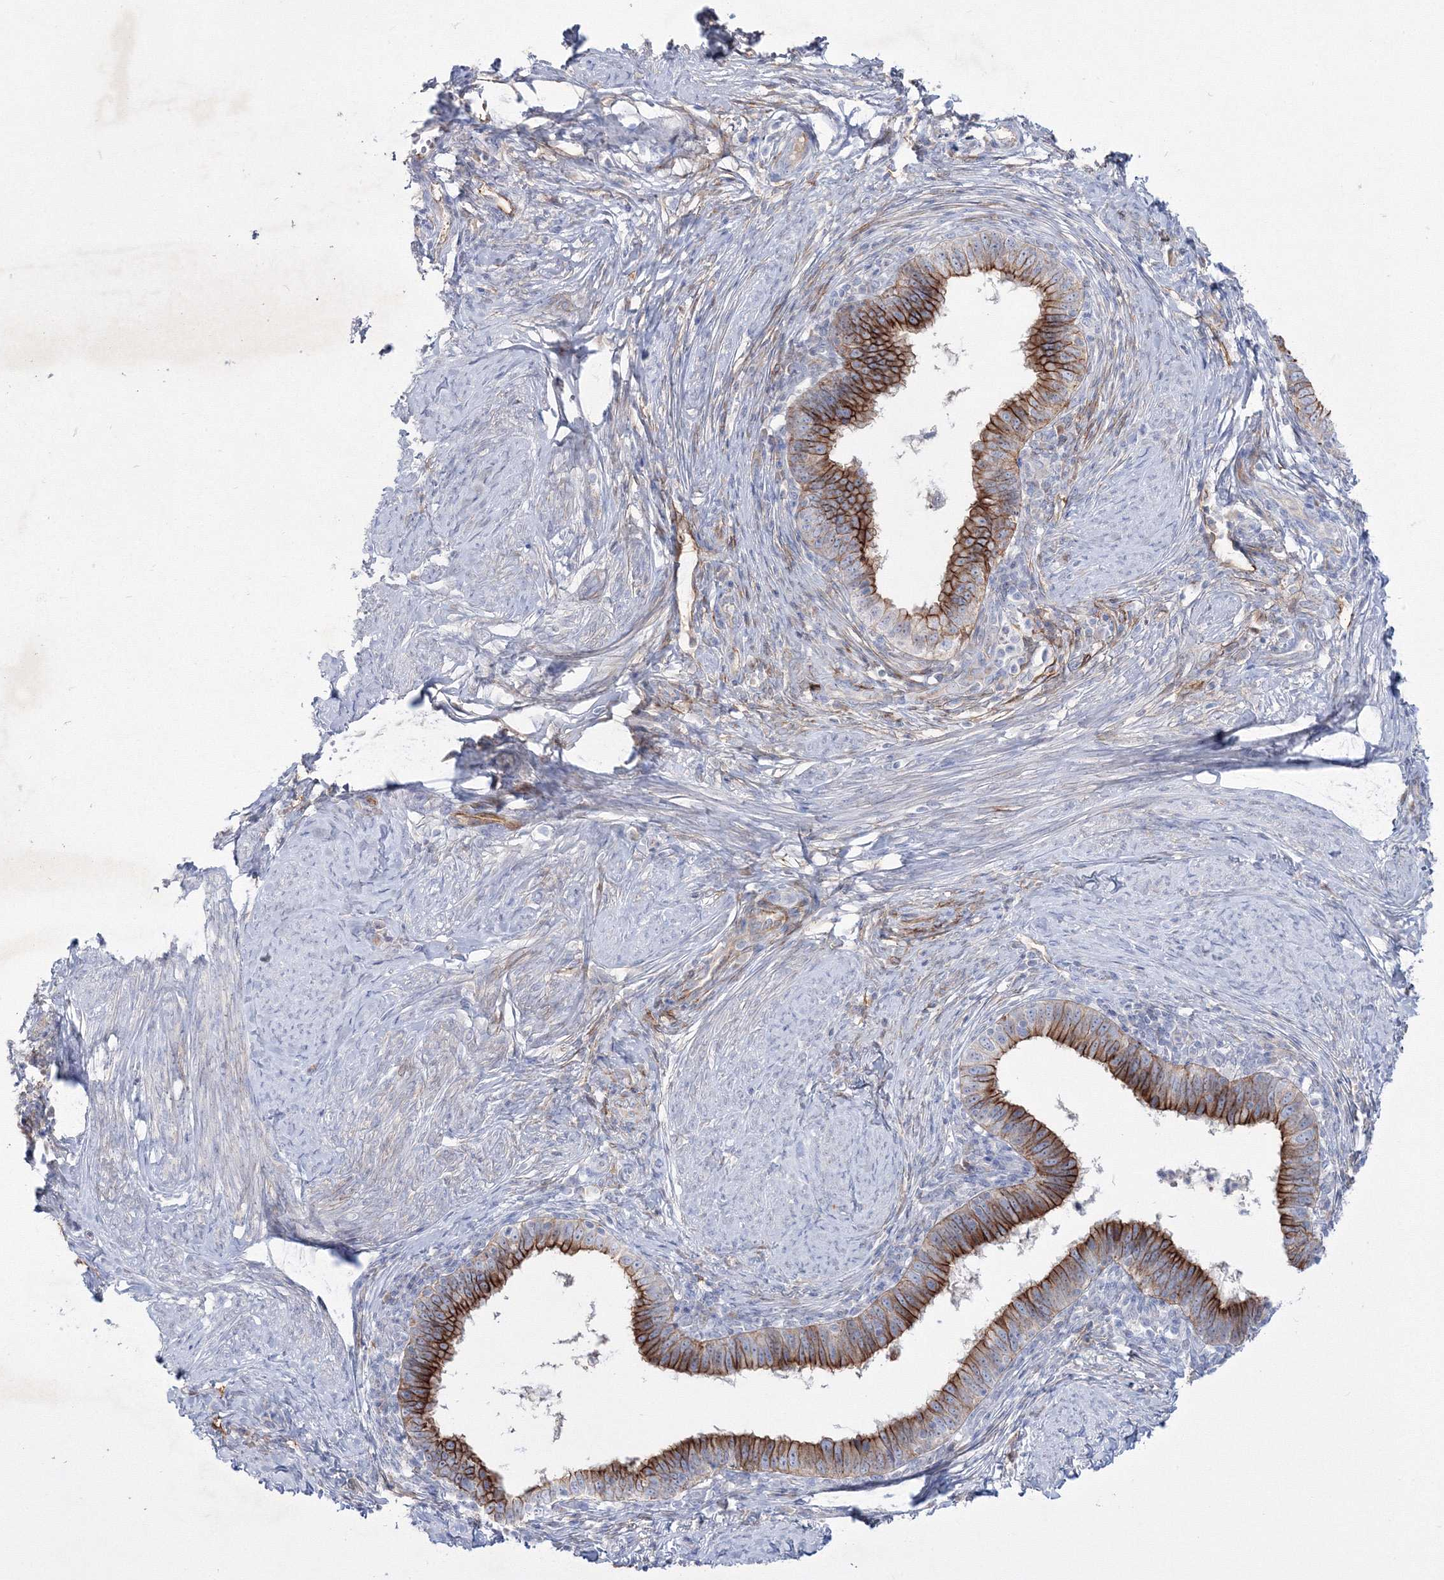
{"staining": {"intensity": "strong", "quantity": ">75%", "location": "cytoplasmic/membranous"}, "tissue": "cervical cancer", "cell_type": "Tumor cells", "image_type": "cancer", "snomed": [{"axis": "morphology", "description": "Adenocarcinoma, NOS"}, {"axis": "topography", "description": "Cervix"}], "caption": "A brown stain labels strong cytoplasmic/membranous staining of a protein in cervical cancer (adenocarcinoma) tumor cells.", "gene": "TMEM139", "patient": {"sex": "female", "age": 36}}